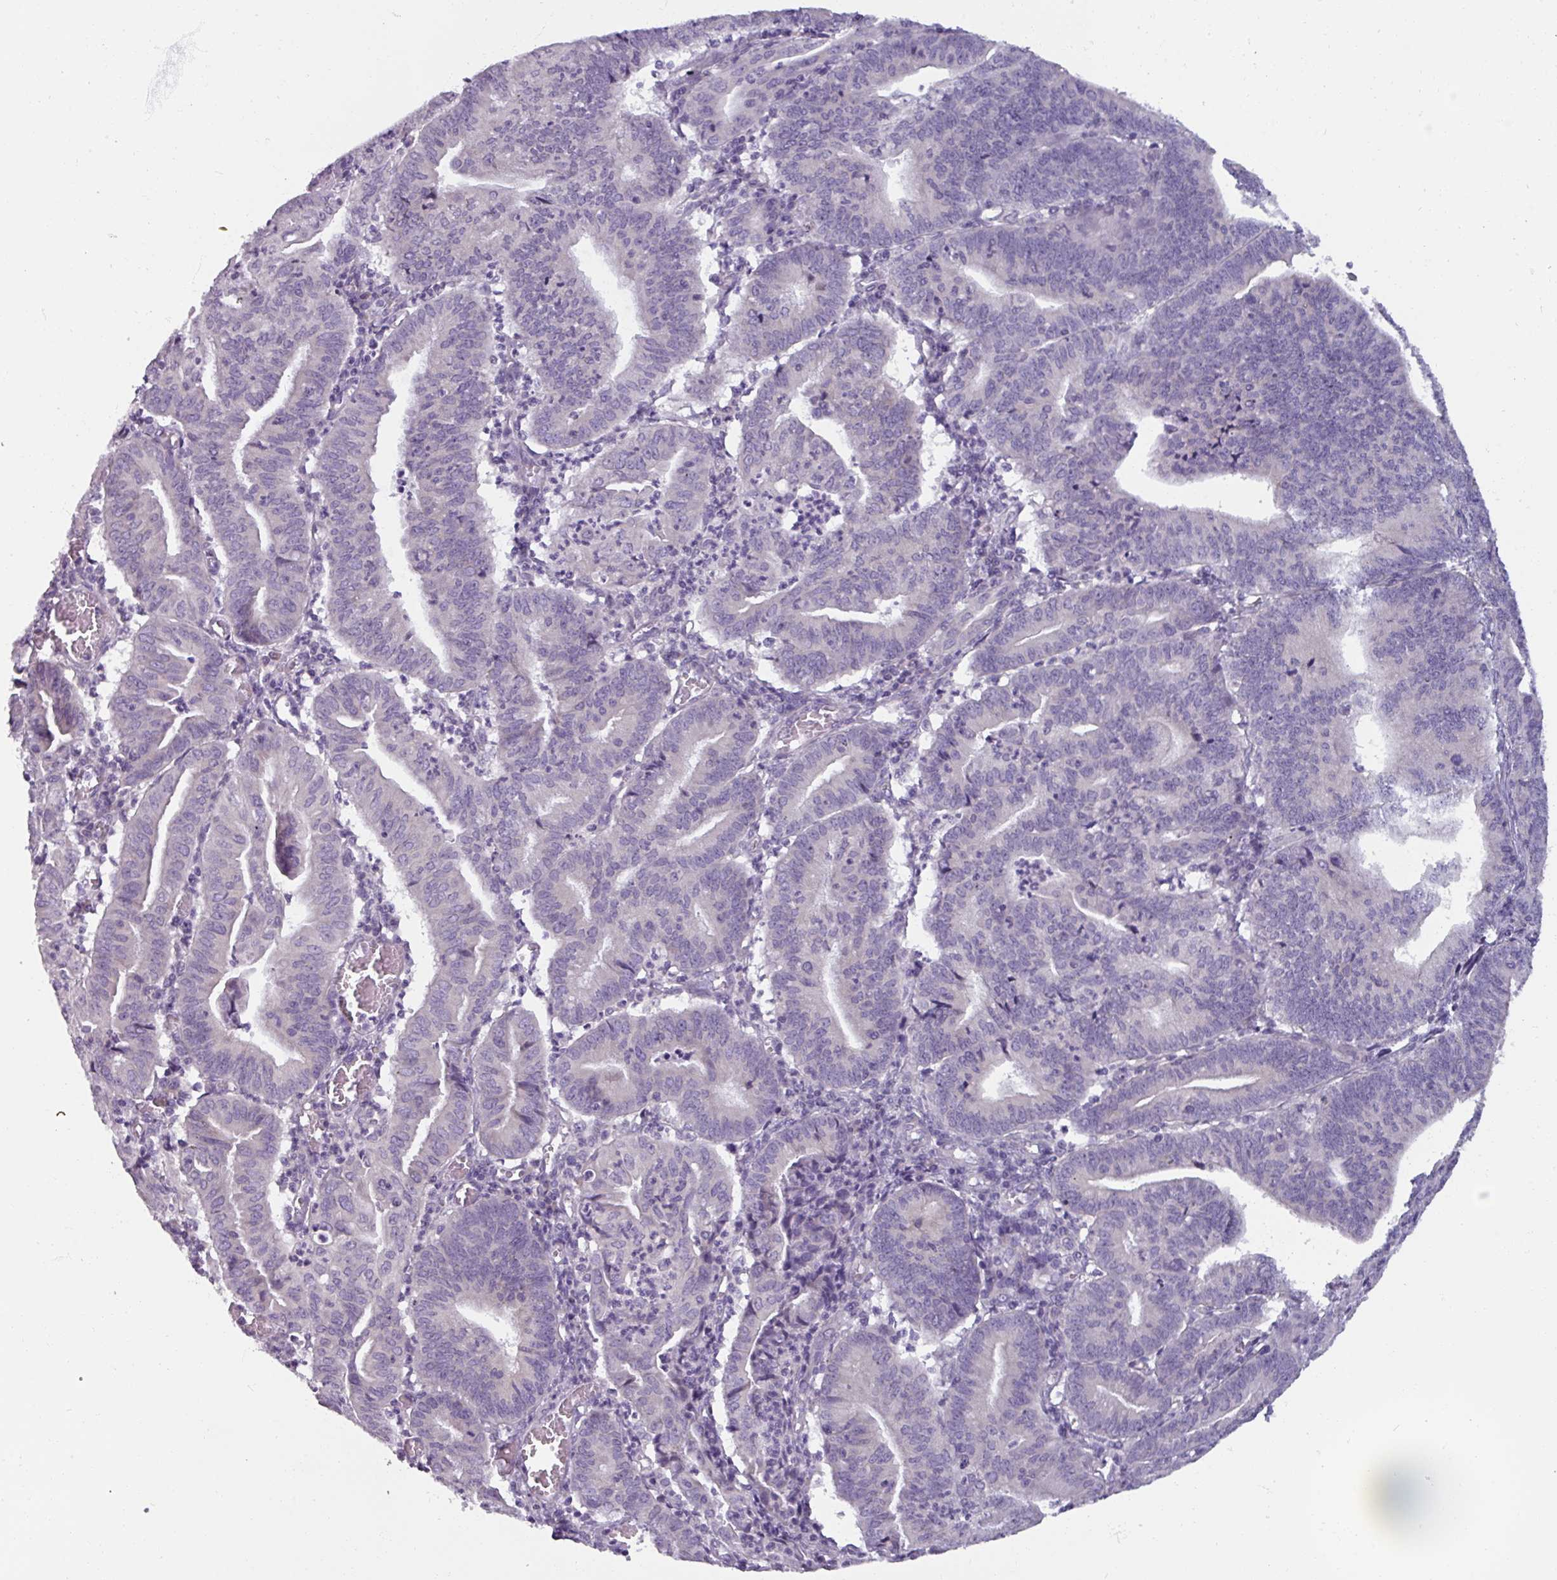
{"staining": {"intensity": "negative", "quantity": "none", "location": "none"}, "tissue": "endometrial cancer", "cell_type": "Tumor cells", "image_type": "cancer", "snomed": [{"axis": "morphology", "description": "Adenocarcinoma, NOS"}, {"axis": "topography", "description": "Endometrium"}], "caption": "This is a image of IHC staining of endometrial cancer (adenocarcinoma), which shows no positivity in tumor cells. (Immunohistochemistry (ihc), brightfield microscopy, high magnification).", "gene": "SMIM11", "patient": {"sex": "female", "age": 60}}